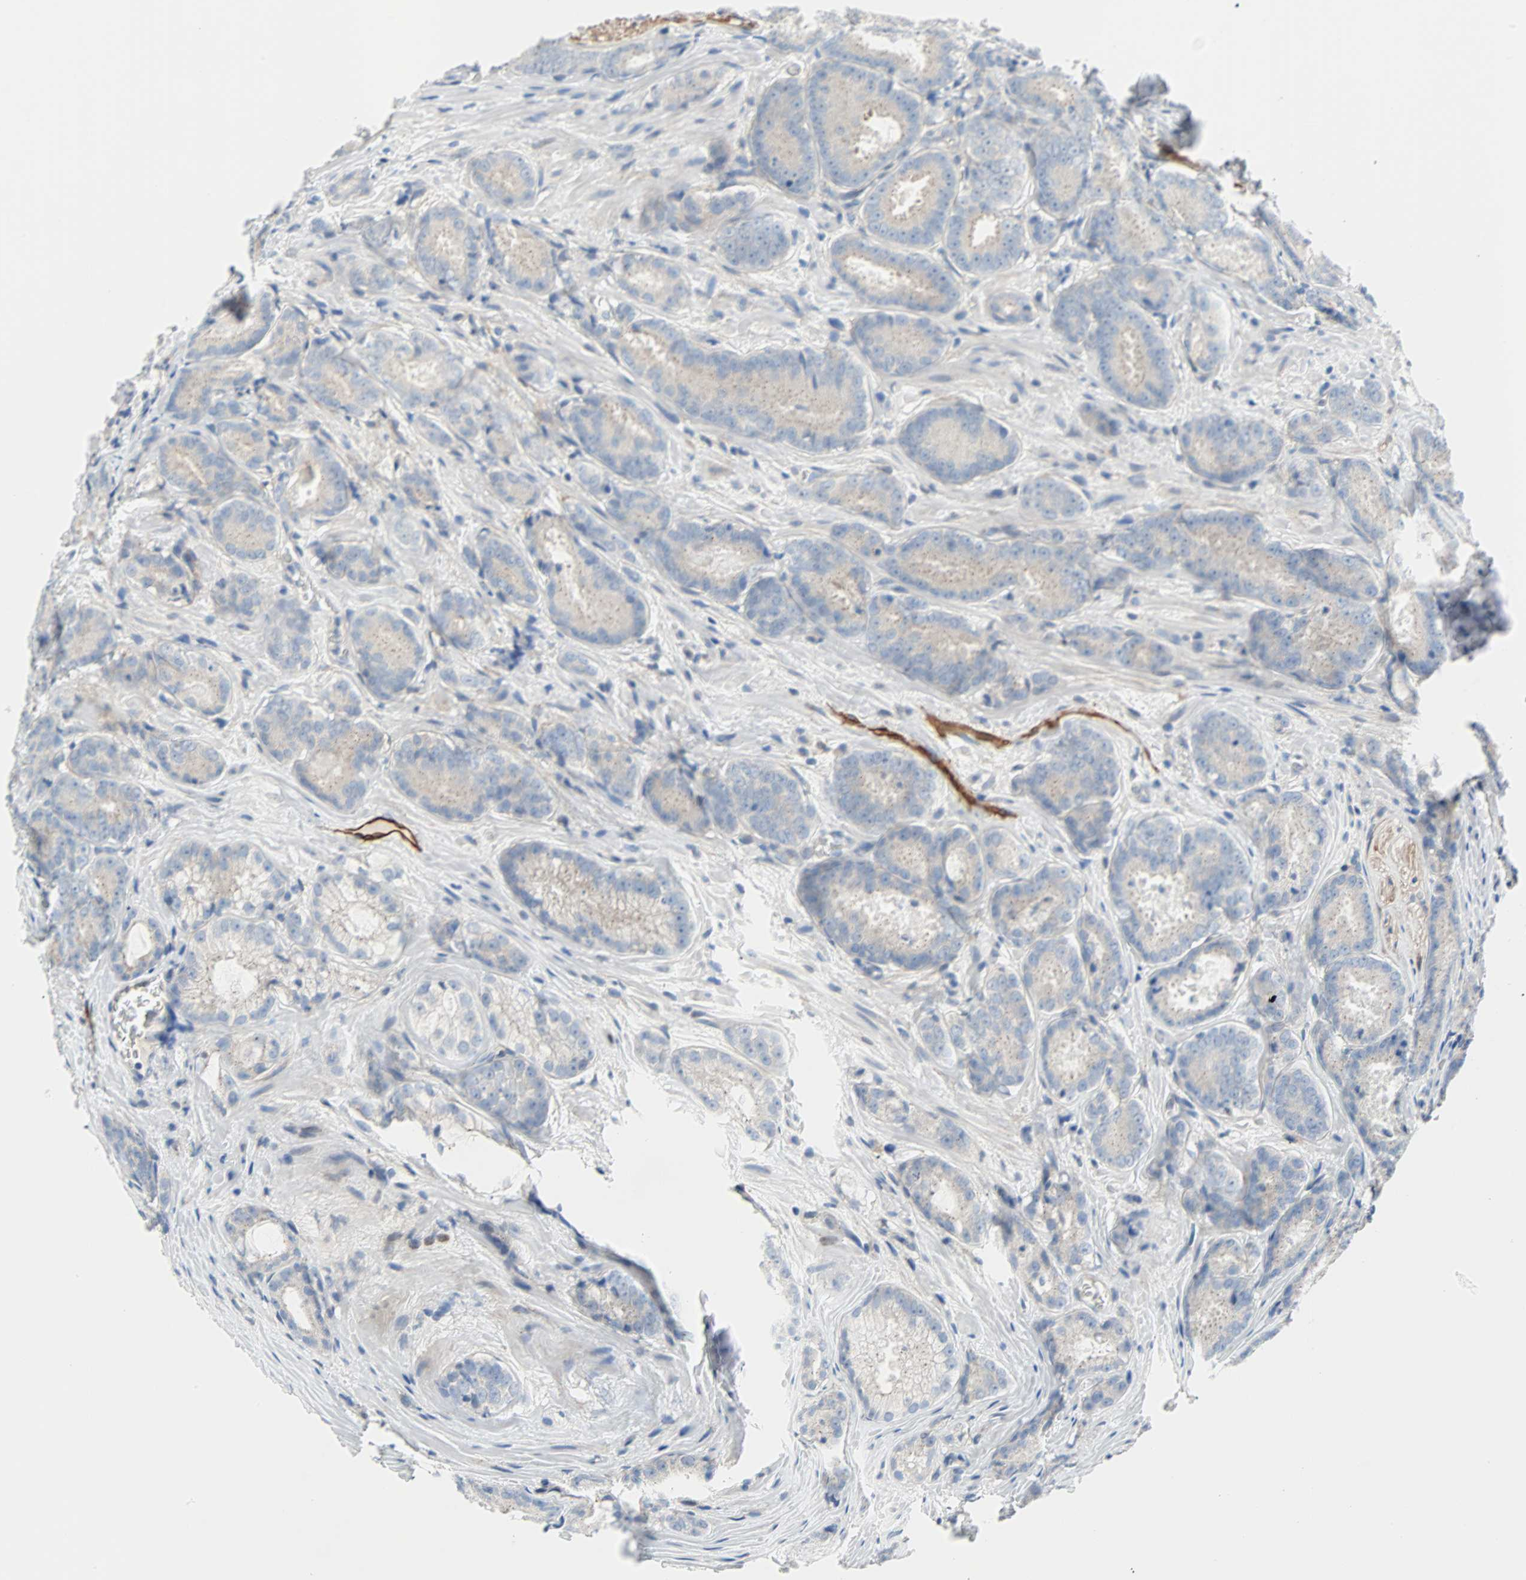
{"staining": {"intensity": "negative", "quantity": "none", "location": "none"}, "tissue": "prostate cancer", "cell_type": "Tumor cells", "image_type": "cancer", "snomed": [{"axis": "morphology", "description": "Adenocarcinoma, High grade"}, {"axis": "topography", "description": "Prostate"}], "caption": "Tumor cells are negative for protein expression in human prostate cancer (high-grade adenocarcinoma).", "gene": "PDPN", "patient": {"sex": "male", "age": 64}}